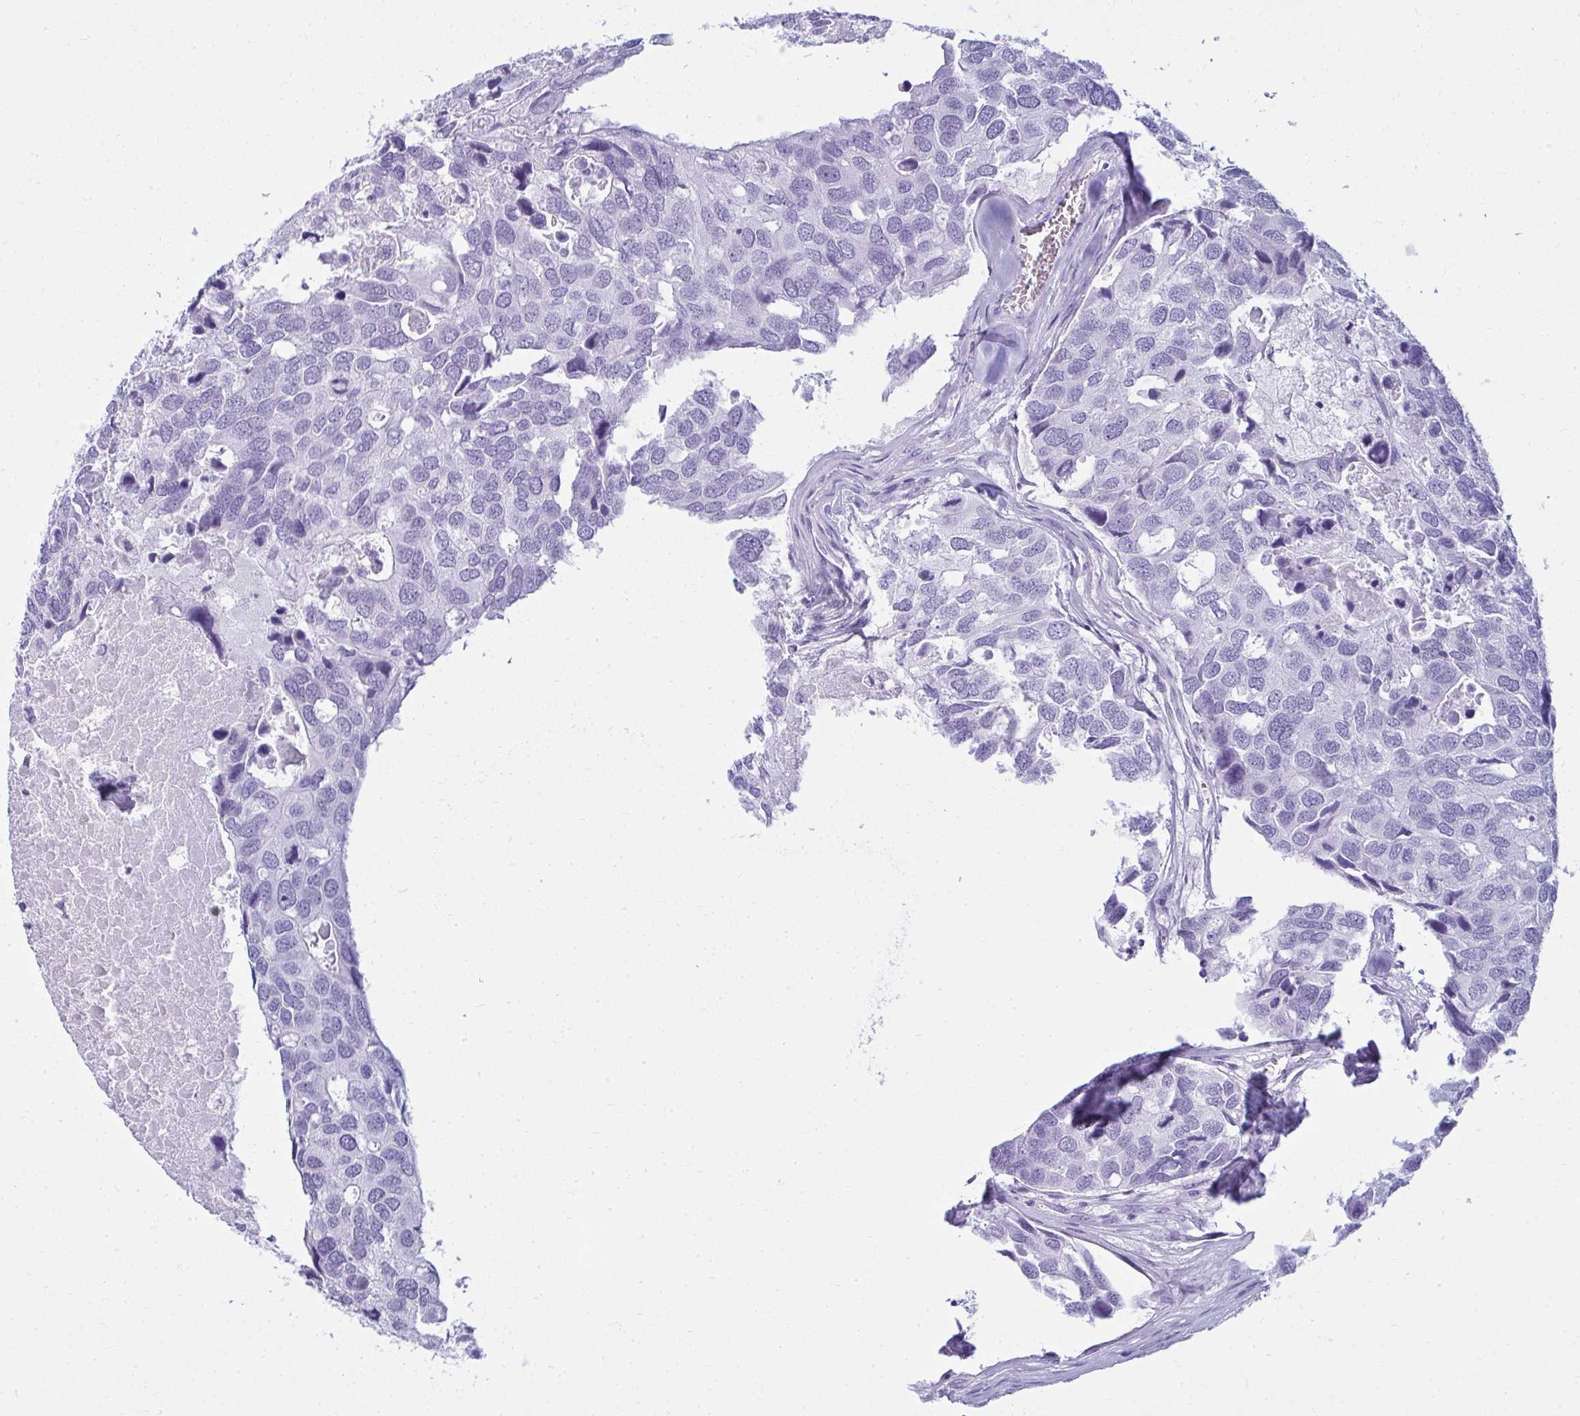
{"staining": {"intensity": "negative", "quantity": "none", "location": "none"}, "tissue": "breast cancer", "cell_type": "Tumor cells", "image_type": "cancer", "snomed": [{"axis": "morphology", "description": "Duct carcinoma"}, {"axis": "topography", "description": "Breast"}], "caption": "Human breast cancer stained for a protein using immunohistochemistry (IHC) shows no staining in tumor cells.", "gene": "CLGN", "patient": {"sex": "female", "age": 83}}